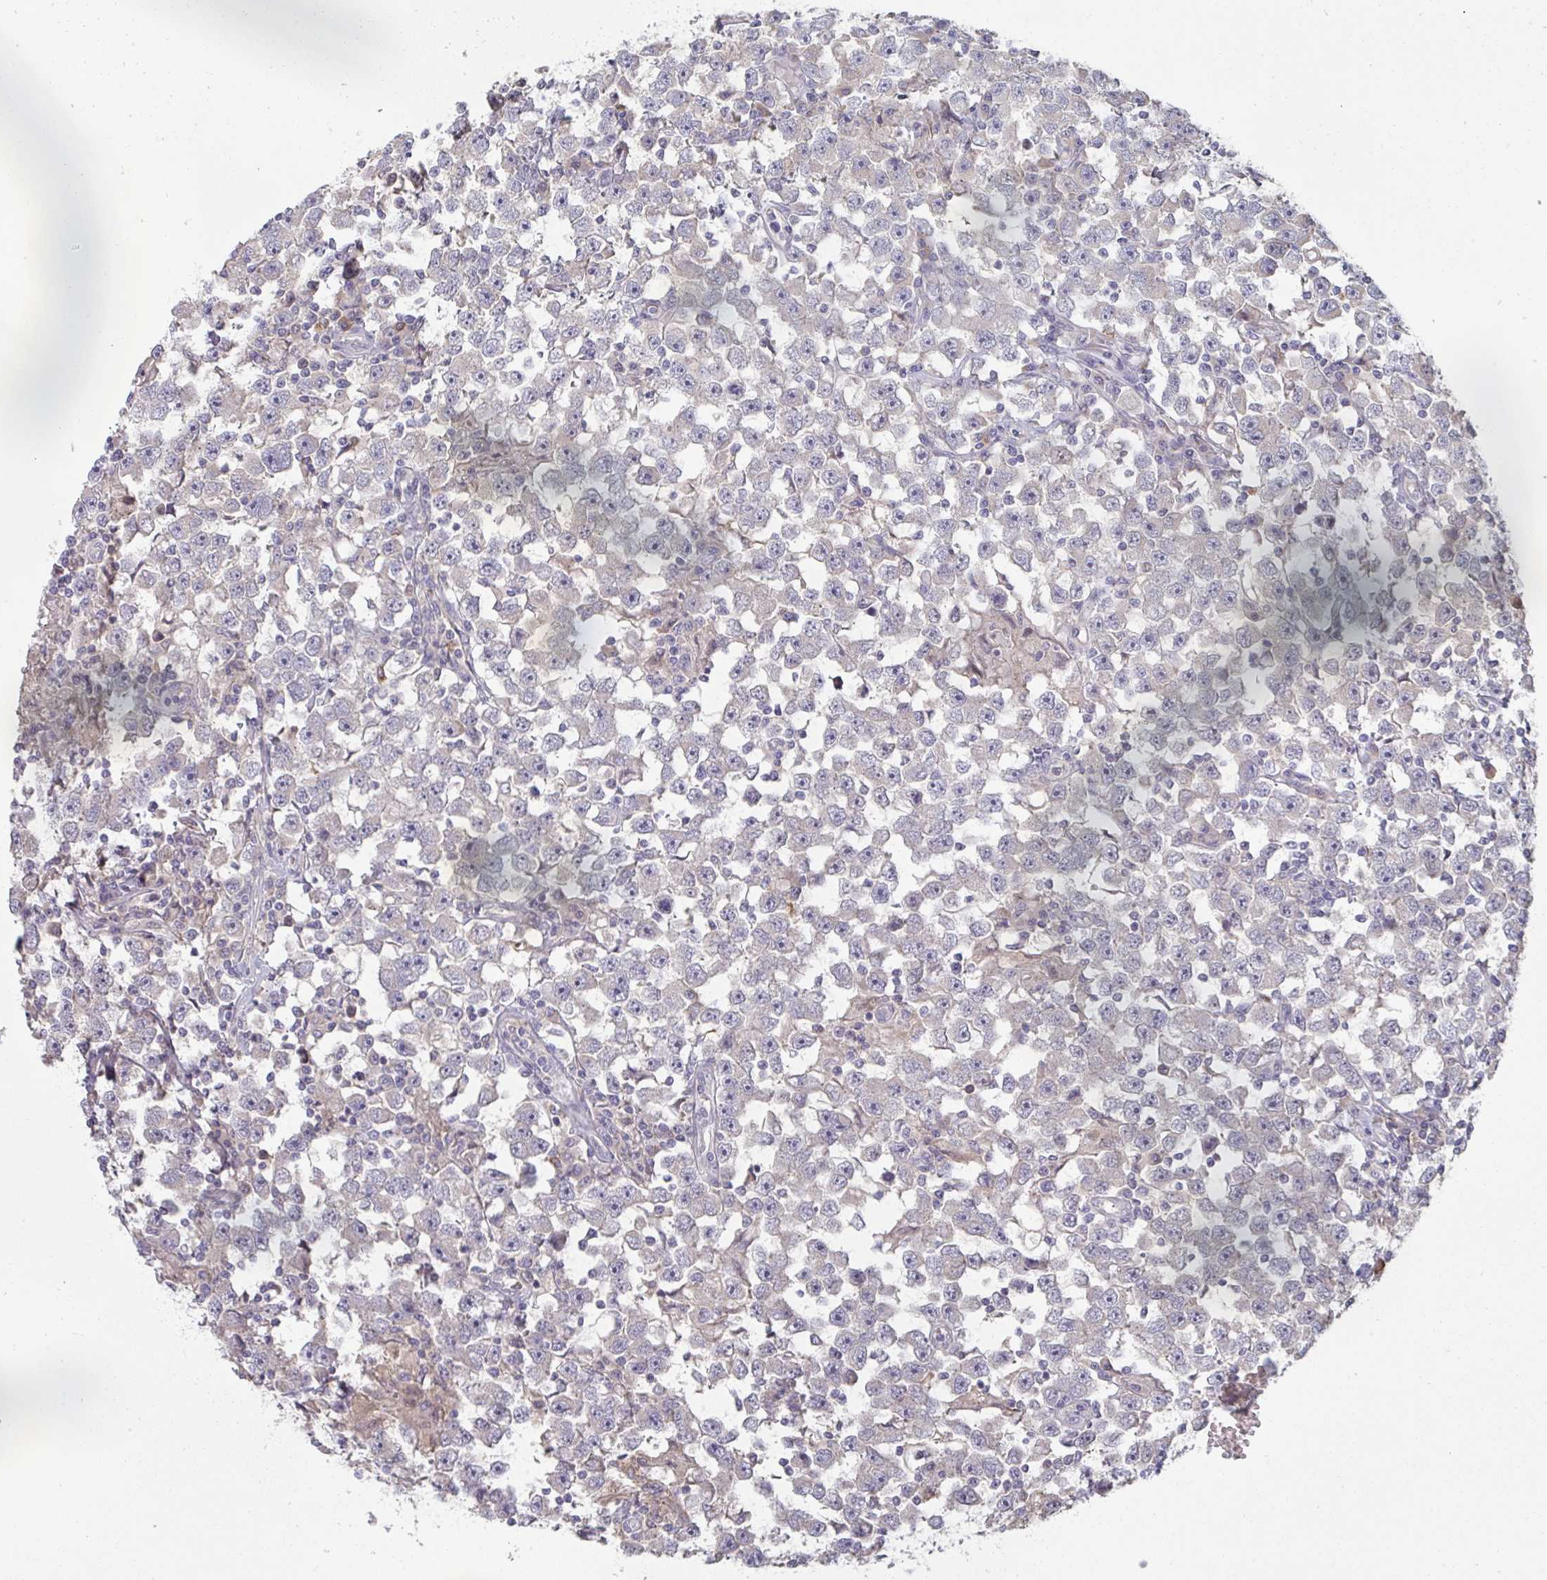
{"staining": {"intensity": "negative", "quantity": "none", "location": "none"}, "tissue": "testis cancer", "cell_type": "Tumor cells", "image_type": "cancer", "snomed": [{"axis": "morphology", "description": "Seminoma, NOS"}, {"axis": "topography", "description": "Testis"}], "caption": "A high-resolution photomicrograph shows immunohistochemistry (IHC) staining of testis cancer, which displays no significant staining in tumor cells.", "gene": "HGFAC", "patient": {"sex": "male", "age": 33}}